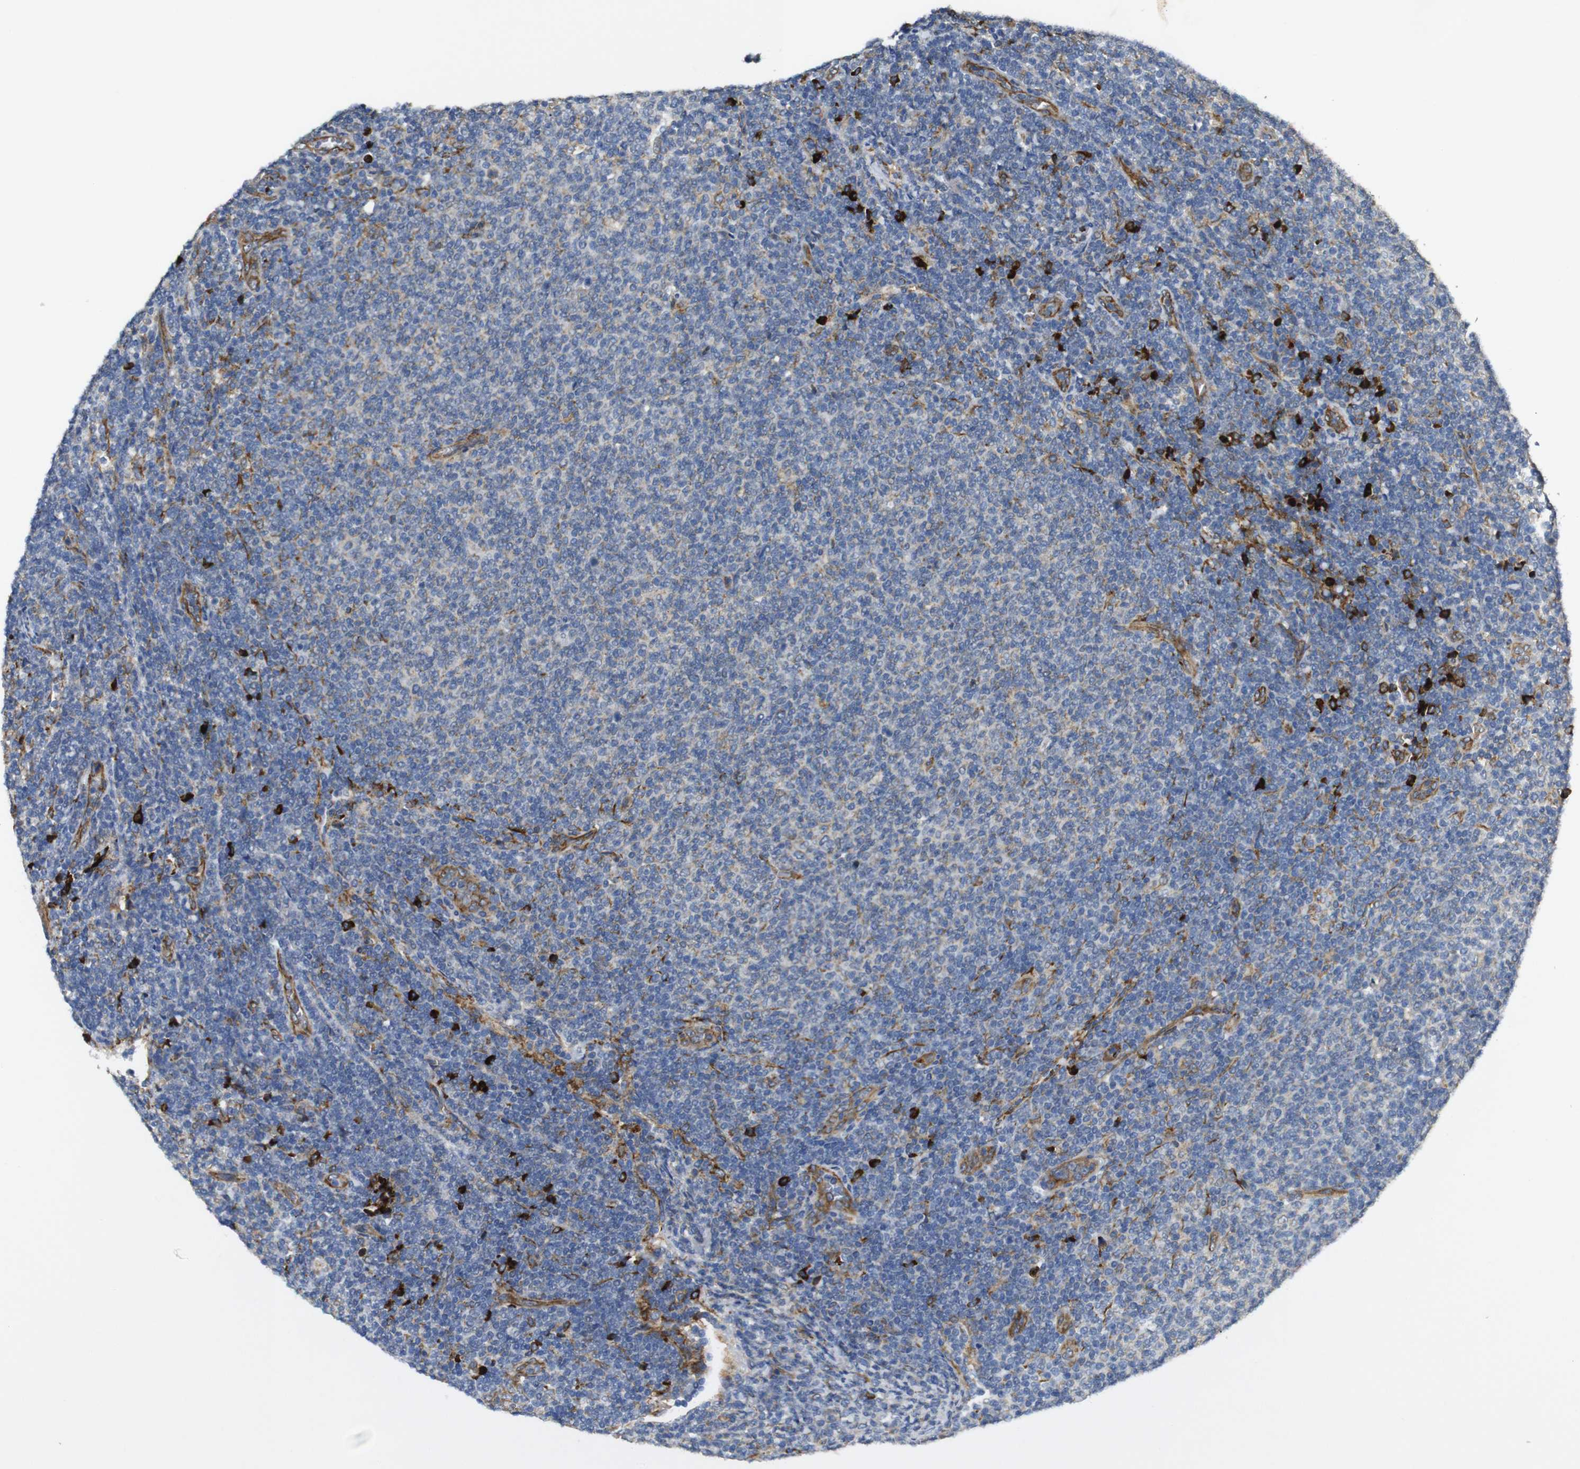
{"staining": {"intensity": "strong", "quantity": "<25%", "location": "cytoplasmic/membranous"}, "tissue": "lymphoma", "cell_type": "Tumor cells", "image_type": "cancer", "snomed": [{"axis": "morphology", "description": "Malignant lymphoma, non-Hodgkin's type, Low grade"}, {"axis": "topography", "description": "Lymph node"}], "caption": "Malignant lymphoma, non-Hodgkin's type (low-grade) stained for a protein (brown) reveals strong cytoplasmic/membranous positive expression in about <25% of tumor cells.", "gene": "UBE2G2", "patient": {"sex": "male", "age": 66}}